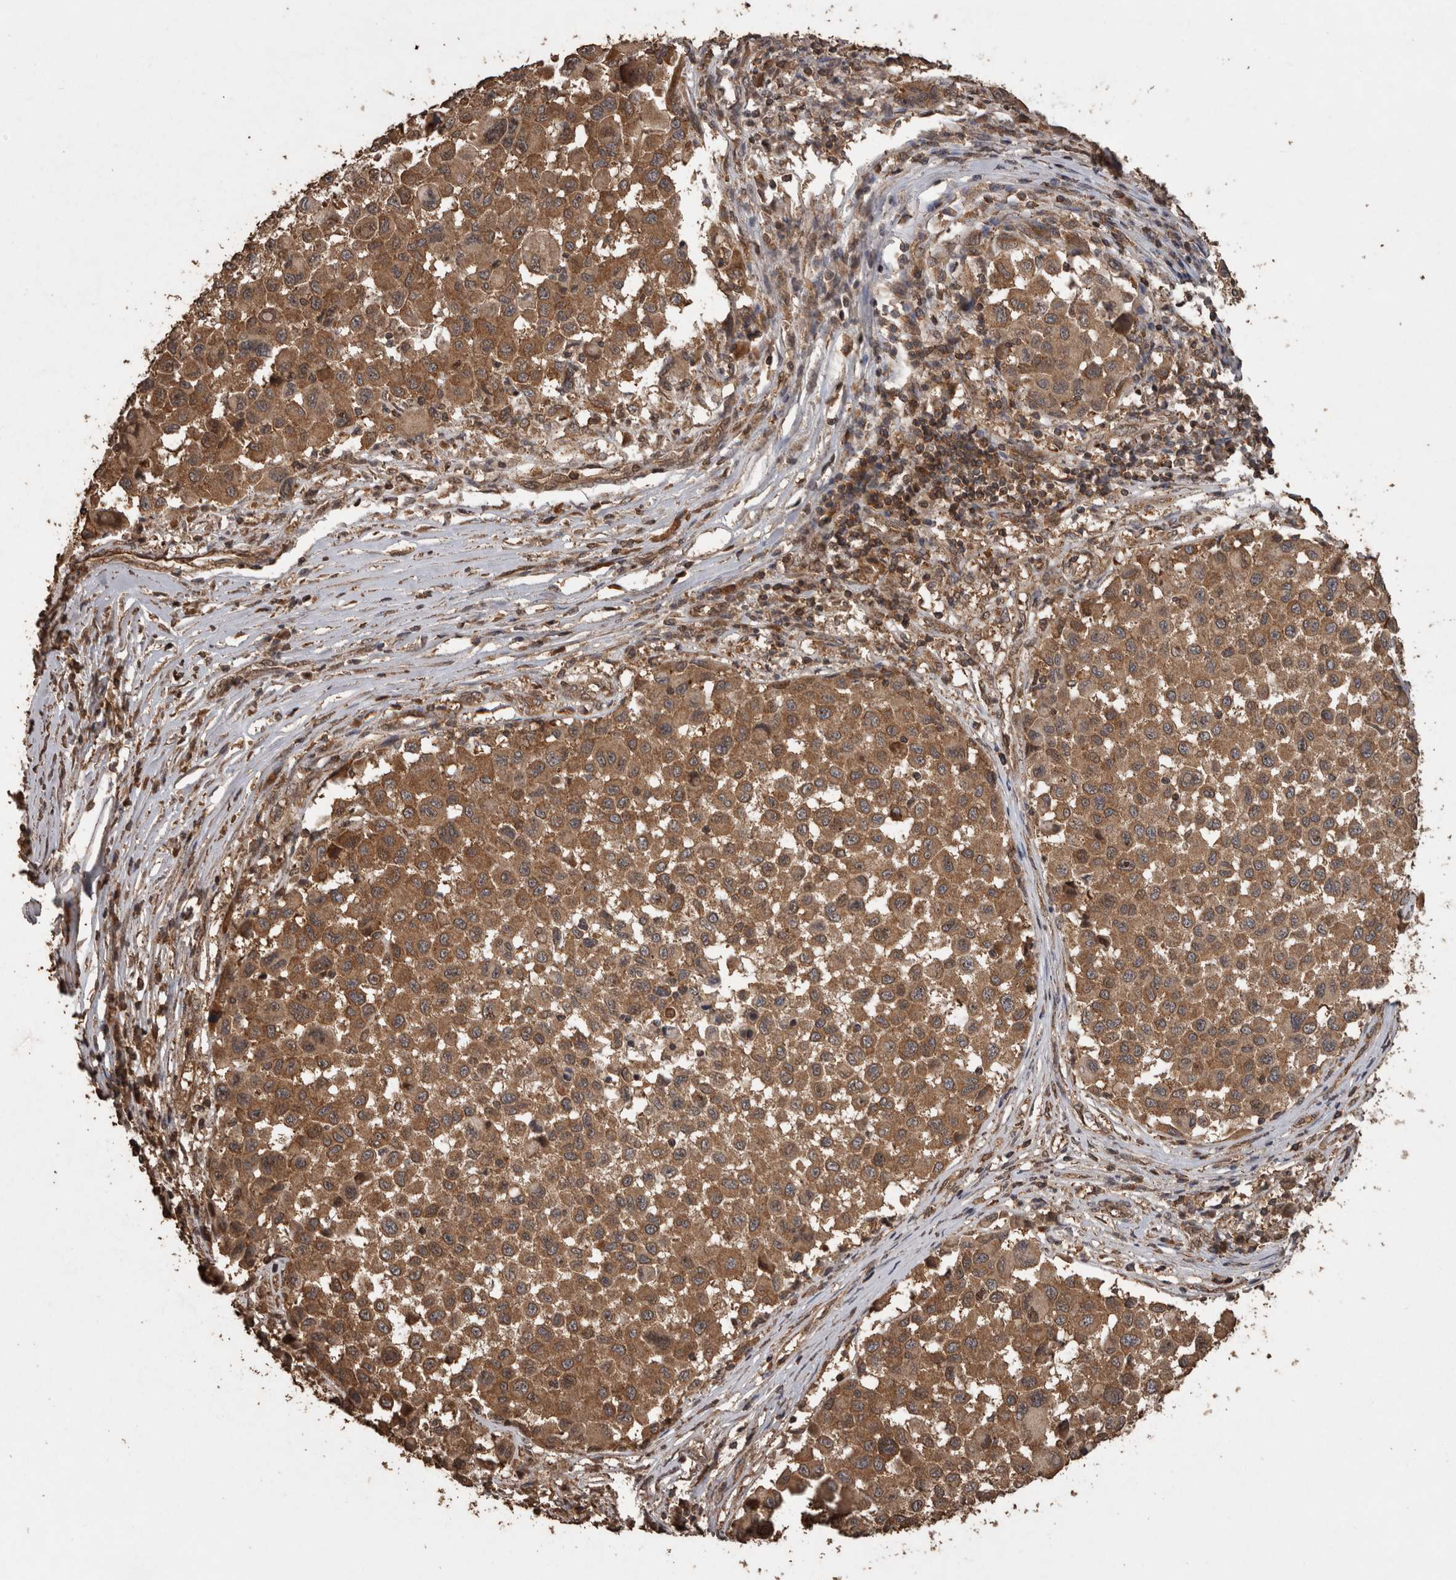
{"staining": {"intensity": "moderate", "quantity": ">75%", "location": "cytoplasmic/membranous"}, "tissue": "melanoma", "cell_type": "Tumor cells", "image_type": "cancer", "snomed": [{"axis": "morphology", "description": "Malignant melanoma, Metastatic site"}, {"axis": "topography", "description": "Lymph node"}], "caption": "Immunohistochemistry image of melanoma stained for a protein (brown), which exhibits medium levels of moderate cytoplasmic/membranous positivity in about >75% of tumor cells.", "gene": "PINK1", "patient": {"sex": "male", "age": 61}}